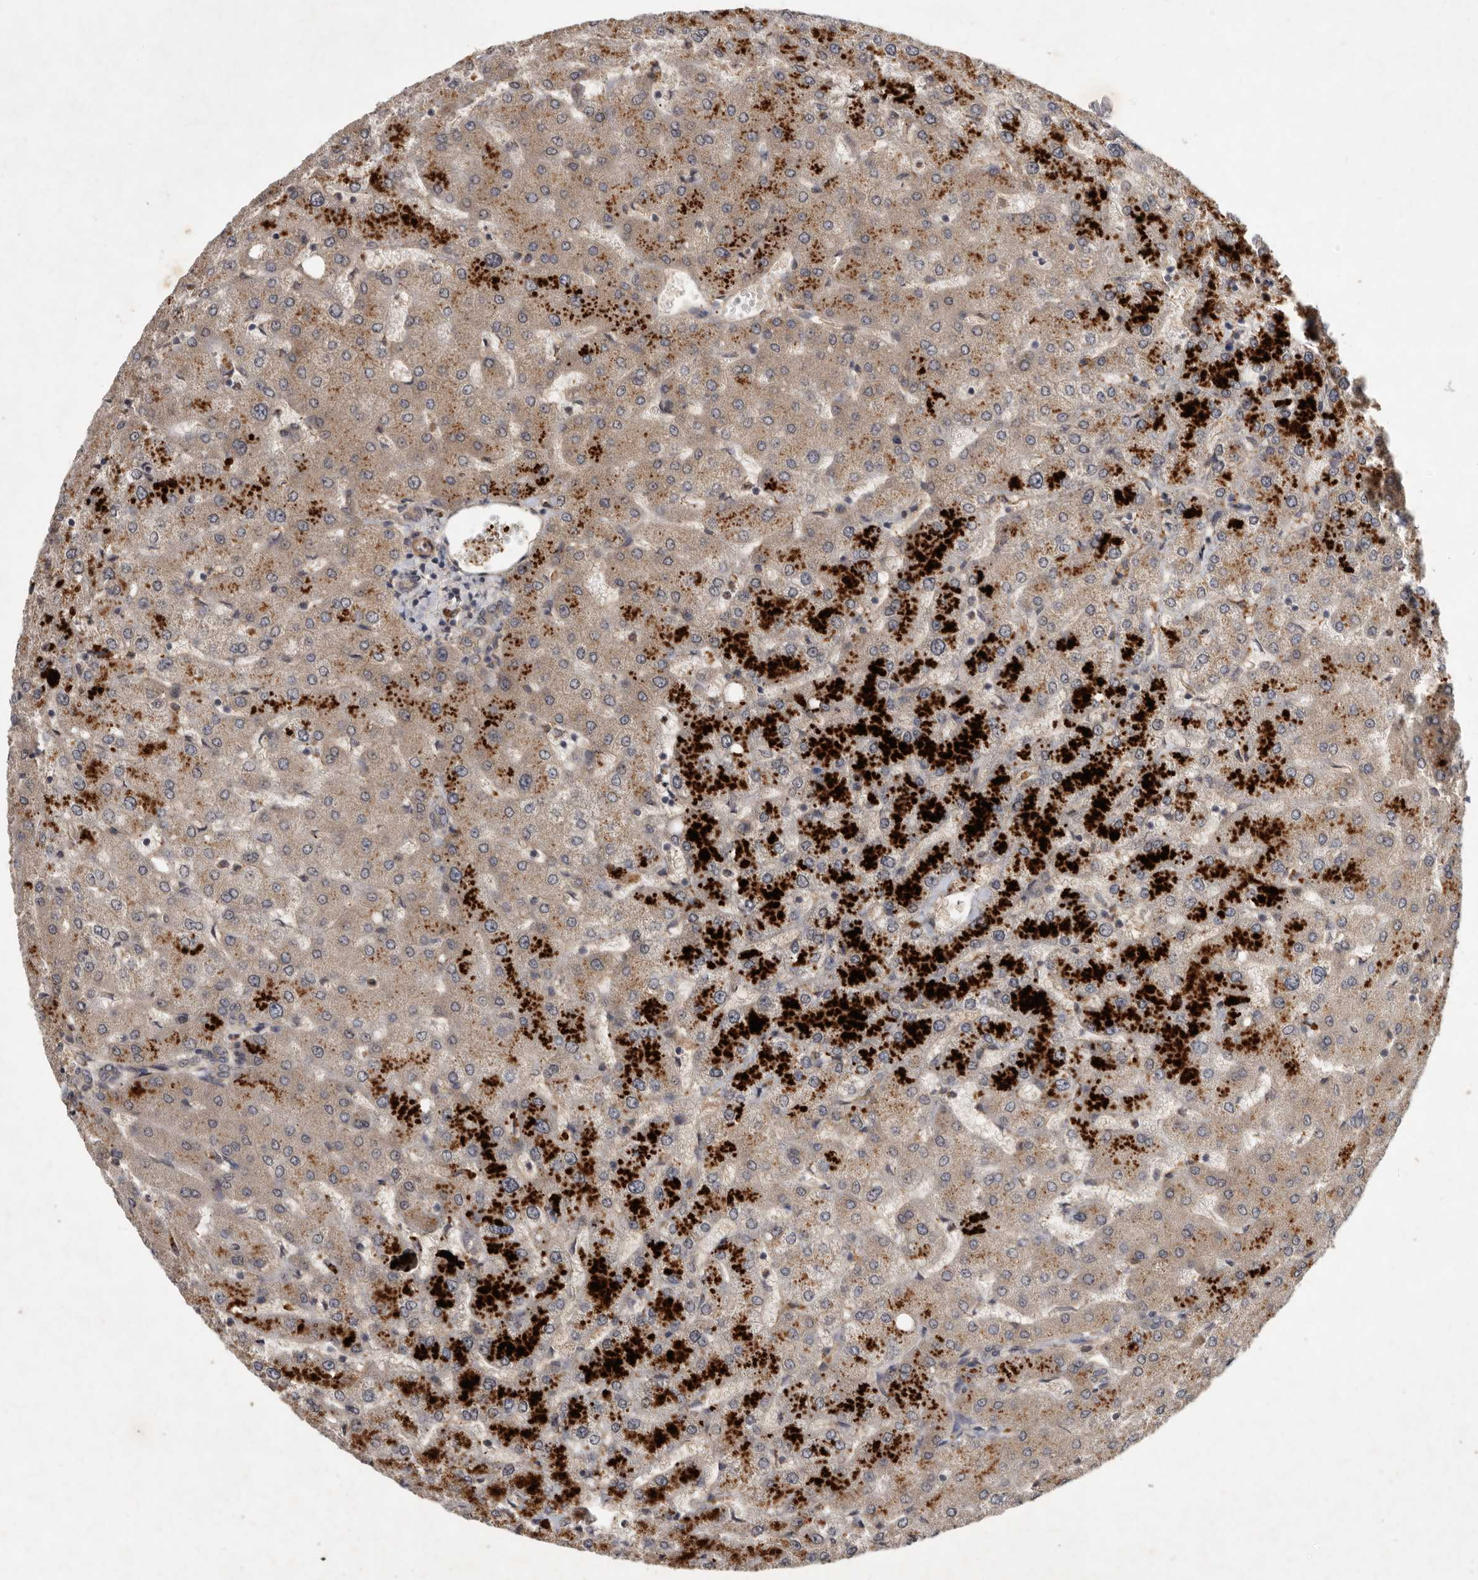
{"staining": {"intensity": "negative", "quantity": "none", "location": "none"}, "tissue": "liver", "cell_type": "Cholangiocytes", "image_type": "normal", "snomed": [{"axis": "morphology", "description": "Normal tissue, NOS"}, {"axis": "topography", "description": "Liver"}], "caption": "Liver stained for a protein using immunohistochemistry demonstrates no expression cholangiocytes.", "gene": "DNAJC28", "patient": {"sex": "female", "age": 54}}